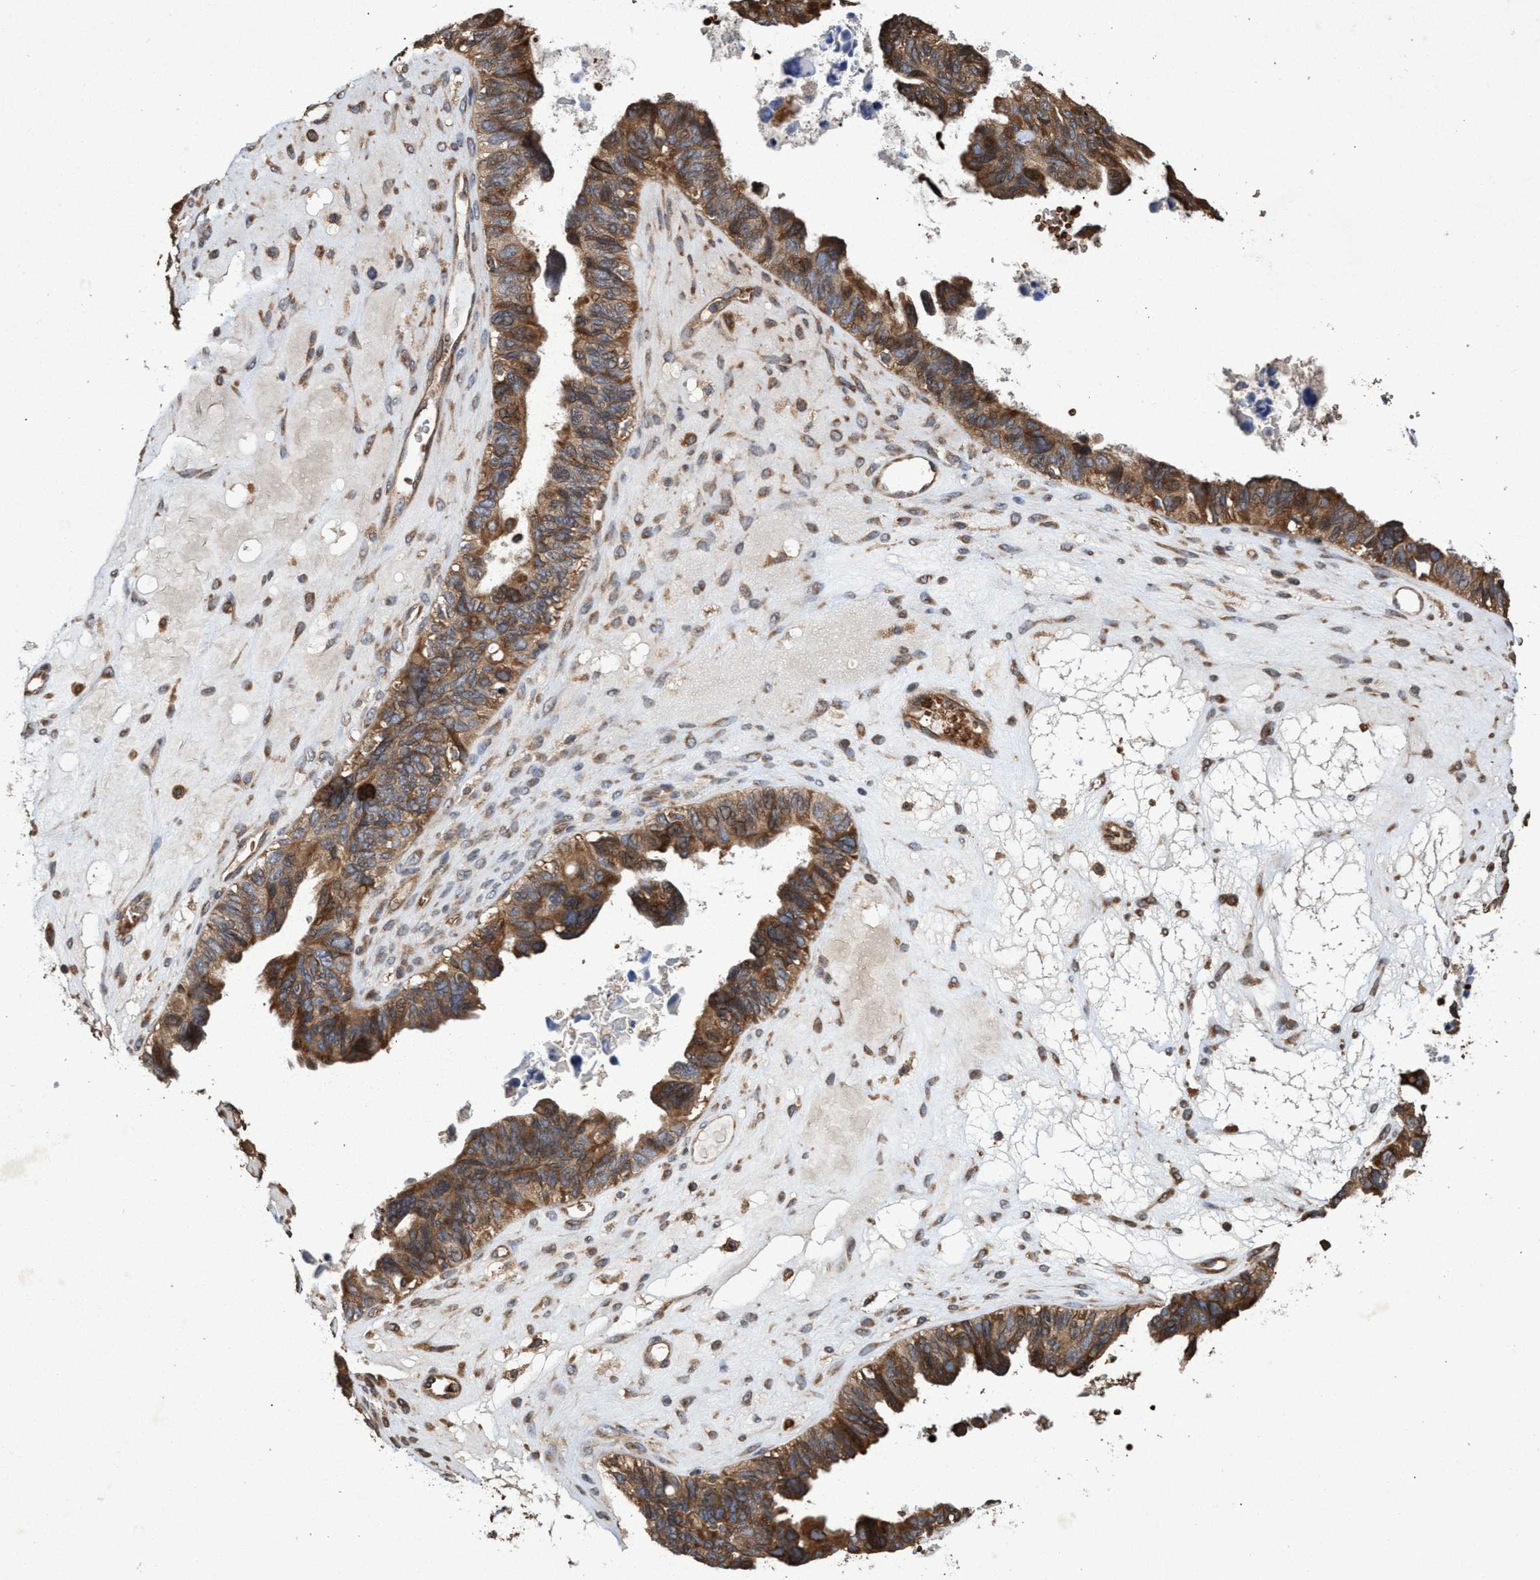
{"staining": {"intensity": "moderate", "quantity": ">75%", "location": "cytoplasmic/membranous"}, "tissue": "ovarian cancer", "cell_type": "Tumor cells", "image_type": "cancer", "snomed": [{"axis": "morphology", "description": "Cystadenocarcinoma, serous, NOS"}, {"axis": "topography", "description": "Ovary"}], "caption": "IHC histopathology image of neoplastic tissue: human ovarian cancer (serous cystadenocarcinoma) stained using immunohistochemistry (IHC) exhibits medium levels of moderate protein expression localized specifically in the cytoplasmic/membranous of tumor cells, appearing as a cytoplasmic/membranous brown color.", "gene": "CHMP6", "patient": {"sex": "female", "age": 79}}